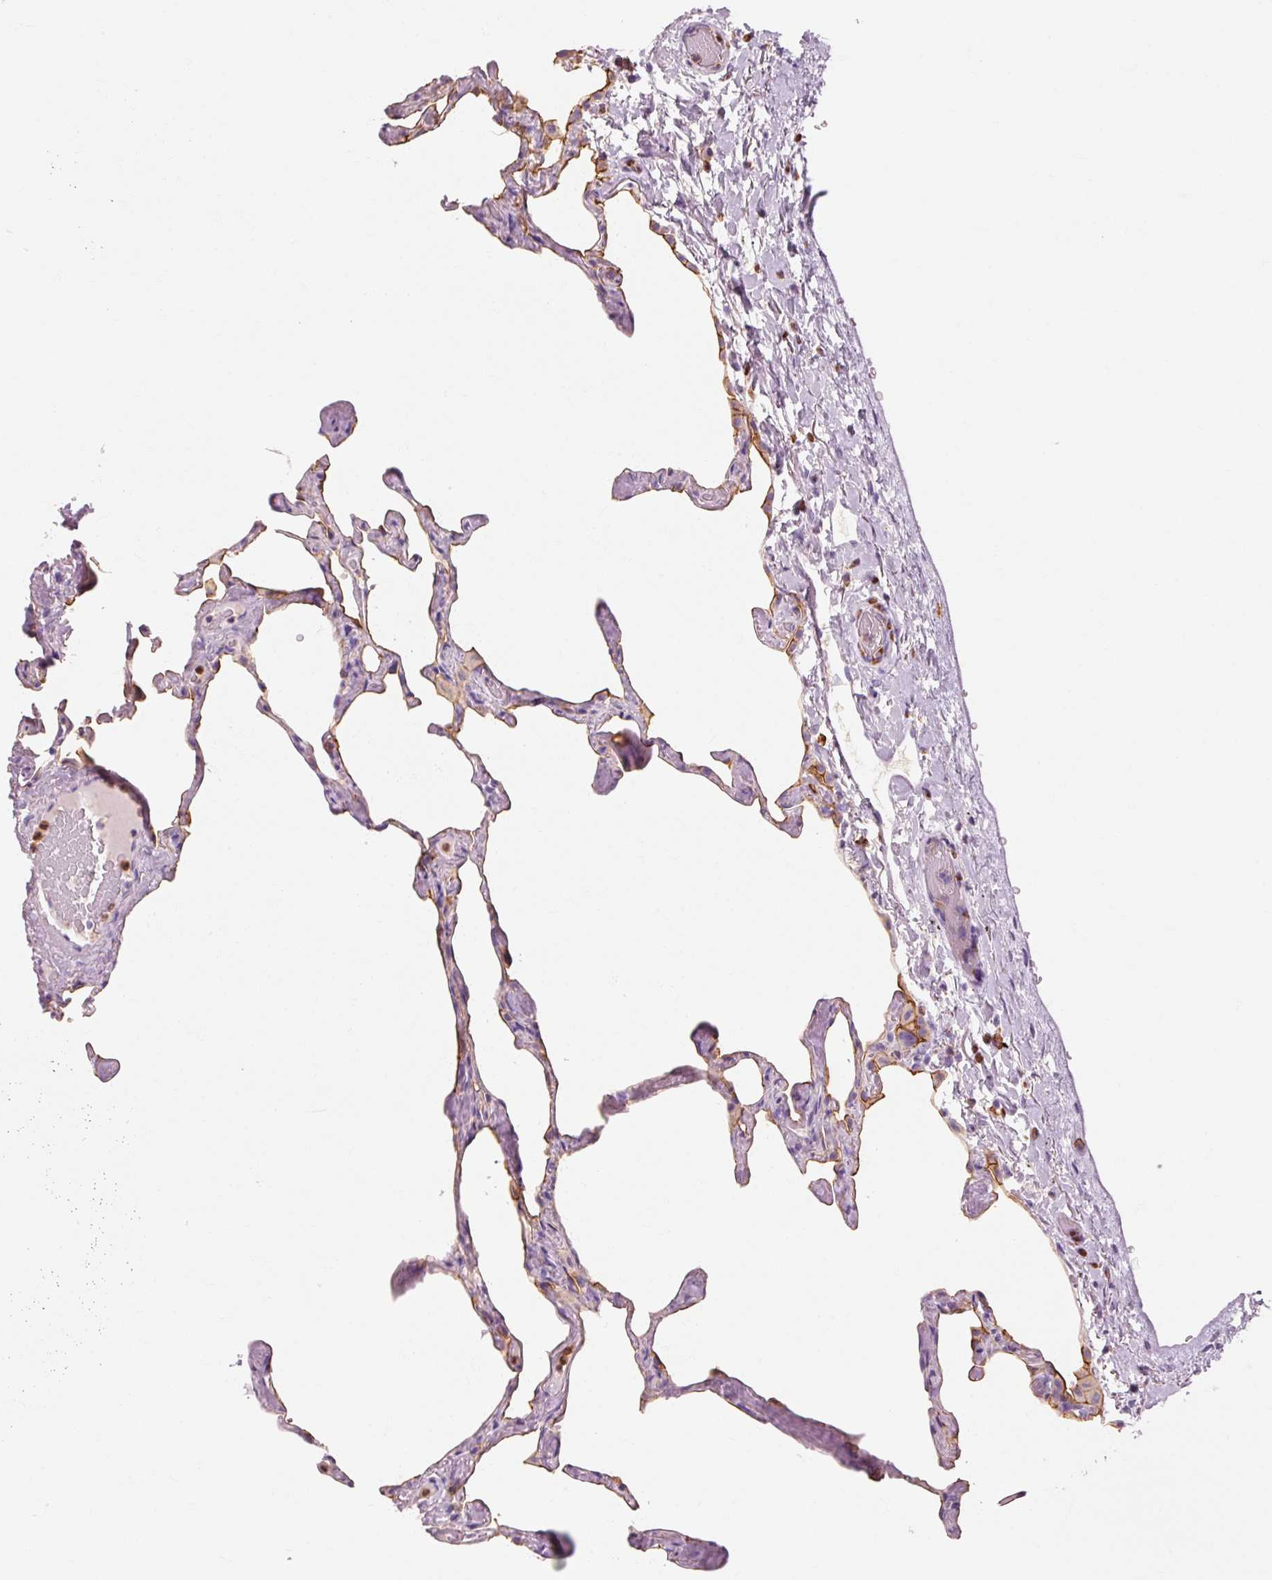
{"staining": {"intensity": "moderate", "quantity": "<25%", "location": "cytoplasmic/membranous"}, "tissue": "lung", "cell_type": "Alveolar cells", "image_type": "normal", "snomed": [{"axis": "morphology", "description": "Normal tissue, NOS"}, {"axis": "topography", "description": "Lung"}], "caption": "Protein expression analysis of normal lung shows moderate cytoplasmic/membranous staining in approximately <25% of alveolar cells. Nuclei are stained in blue.", "gene": "OR8K1", "patient": {"sex": "male", "age": 65}}